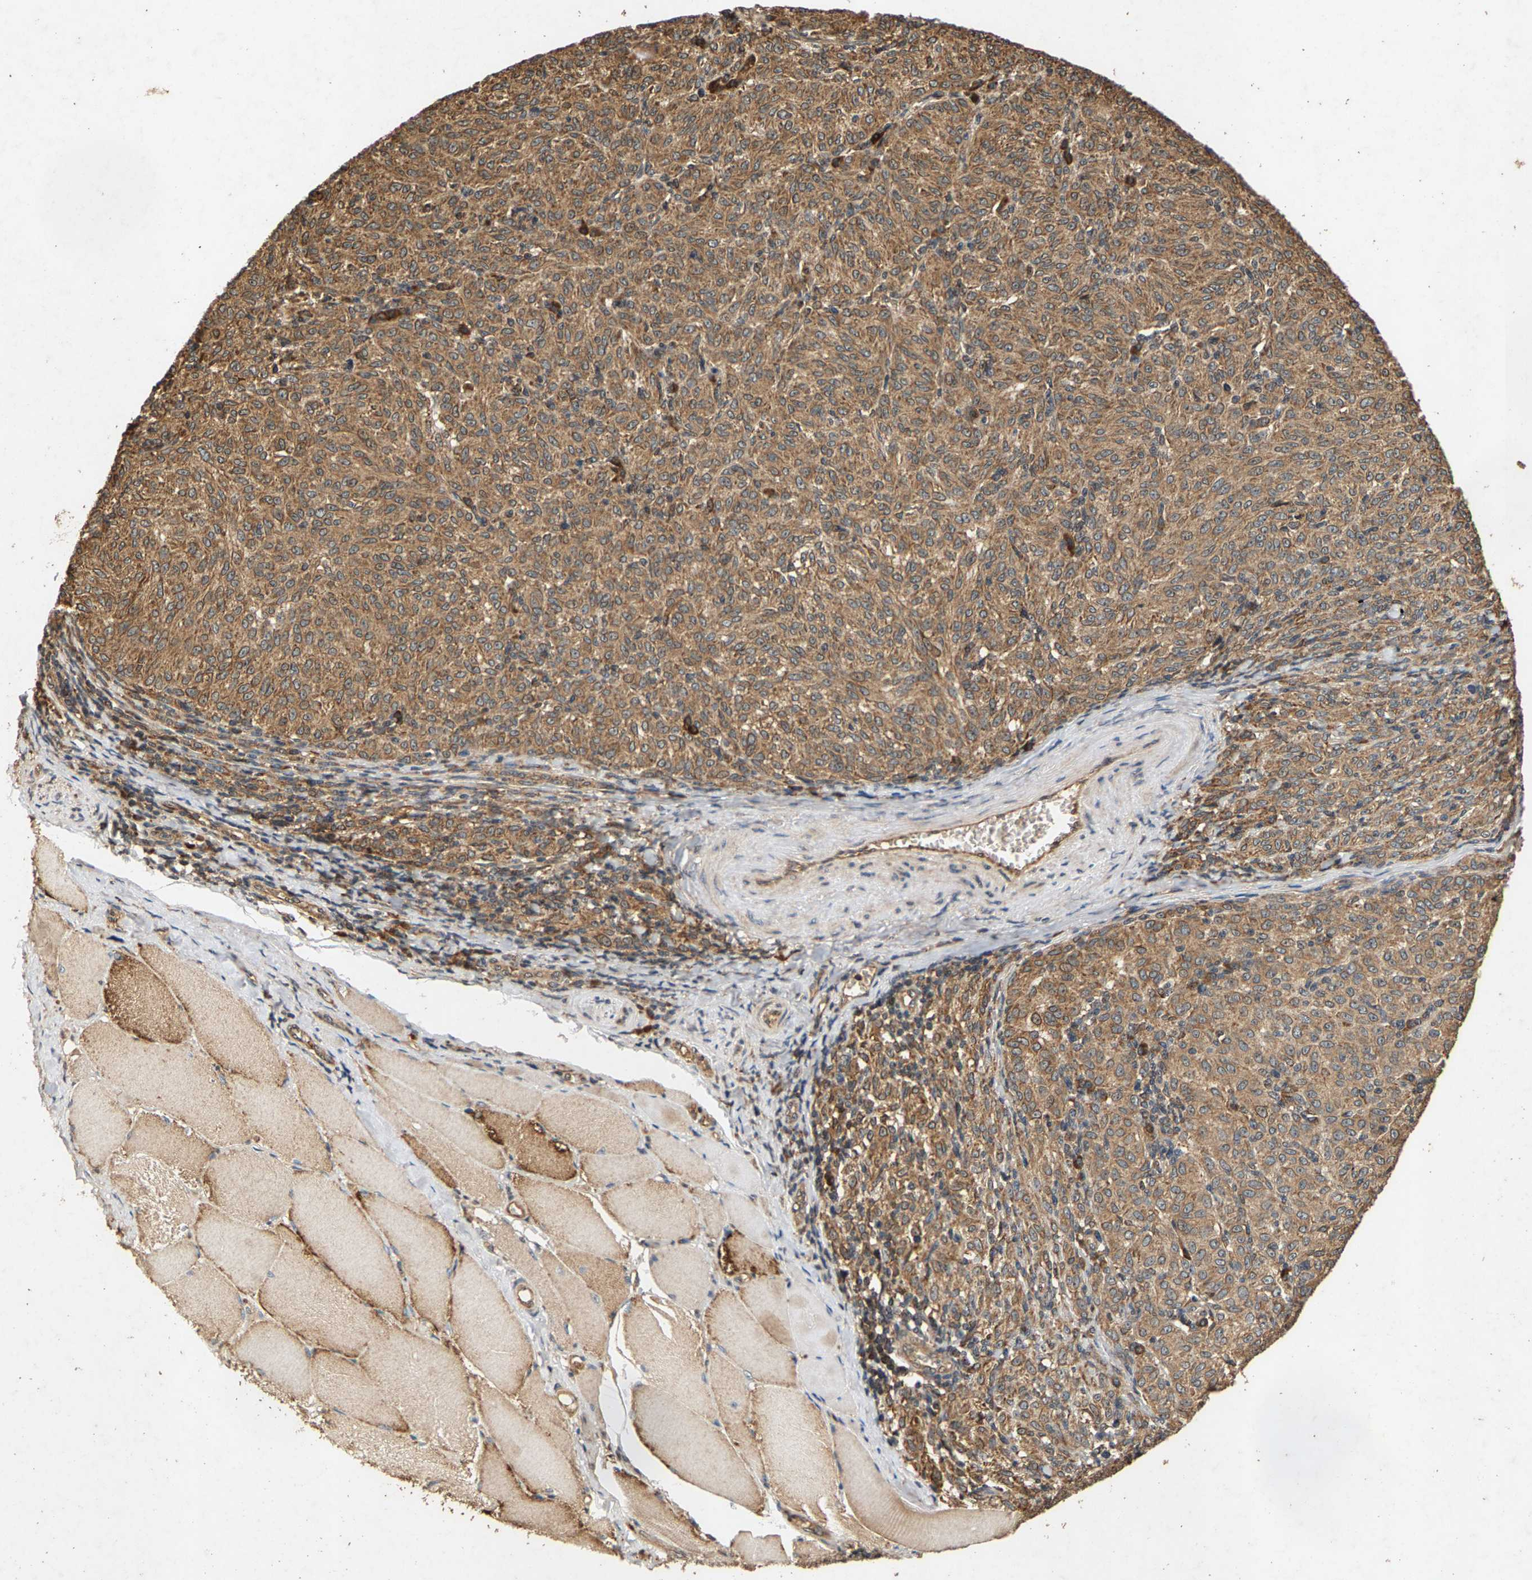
{"staining": {"intensity": "moderate", "quantity": ">75%", "location": "cytoplasmic/membranous"}, "tissue": "melanoma", "cell_type": "Tumor cells", "image_type": "cancer", "snomed": [{"axis": "morphology", "description": "Malignant melanoma, NOS"}, {"axis": "topography", "description": "Skin"}], "caption": "Protein expression analysis of human melanoma reveals moderate cytoplasmic/membranous expression in about >75% of tumor cells.", "gene": "CIDEC", "patient": {"sex": "female", "age": 72}}